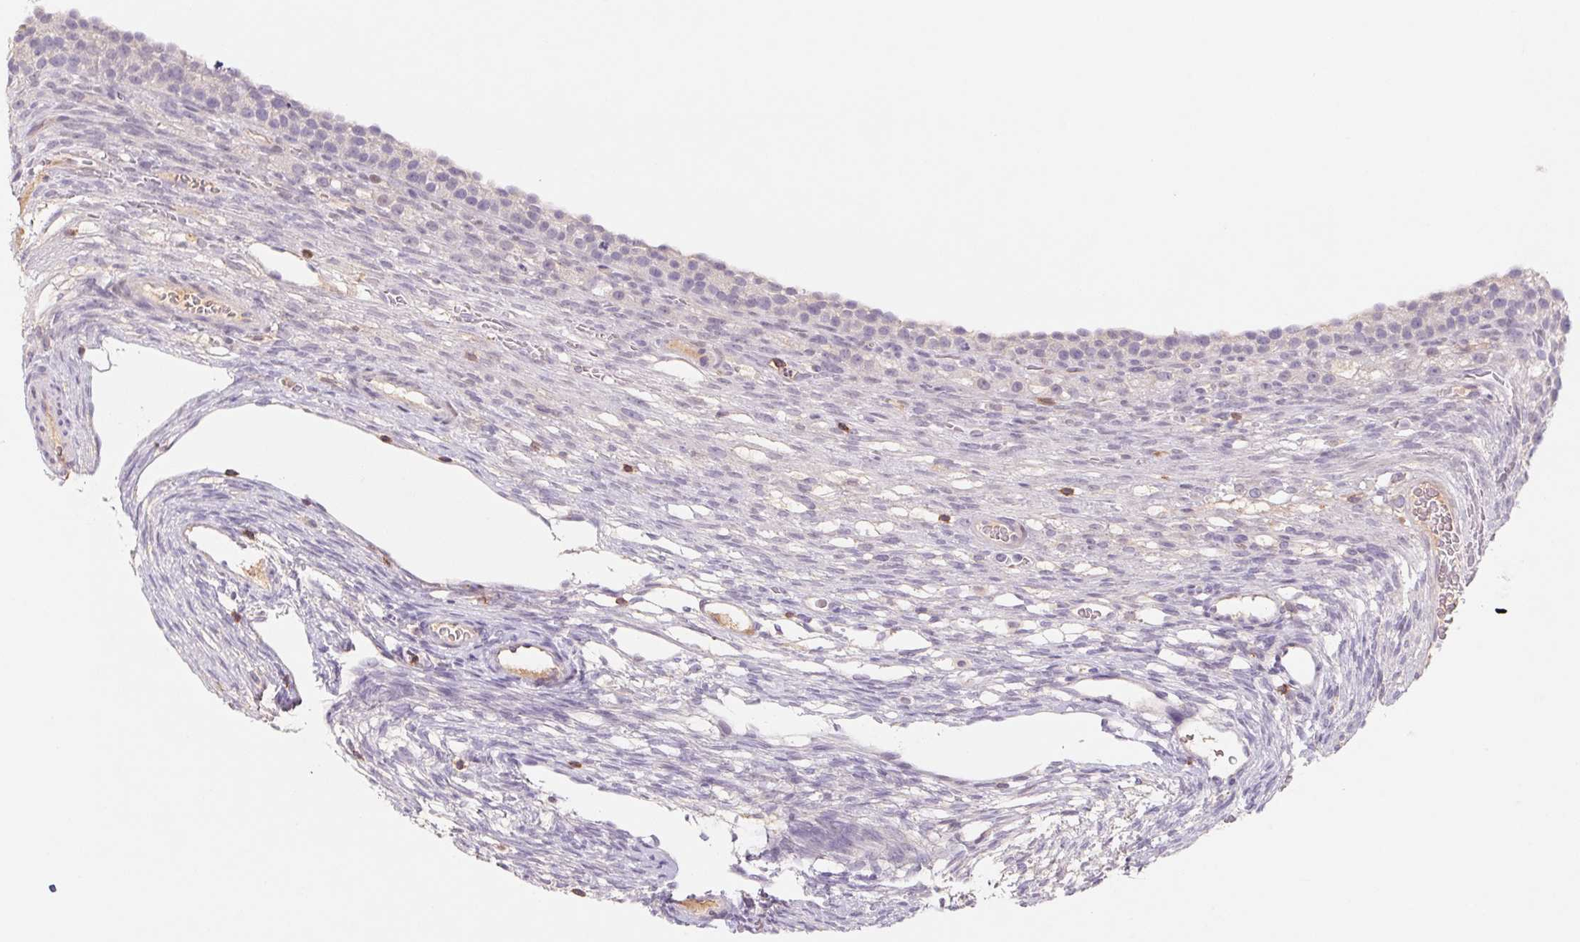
{"staining": {"intensity": "negative", "quantity": "none", "location": "none"}, "tissue": "ovary", "cell_type": "Follicle cells", "image_type": "normal", "snomed": [{"axis": "morphology", "description": "Normal tissue, NOS"}, {"axis": "topography", "description": "Ovary"}], "caption": "Immunohistochemistry (IHC) image of unremarkable human ovary stained for a protein (brown), which displays no positivity in follicle cells.", "gene": "KIF26A", "patient": {"sex": "female", "age": 34}}